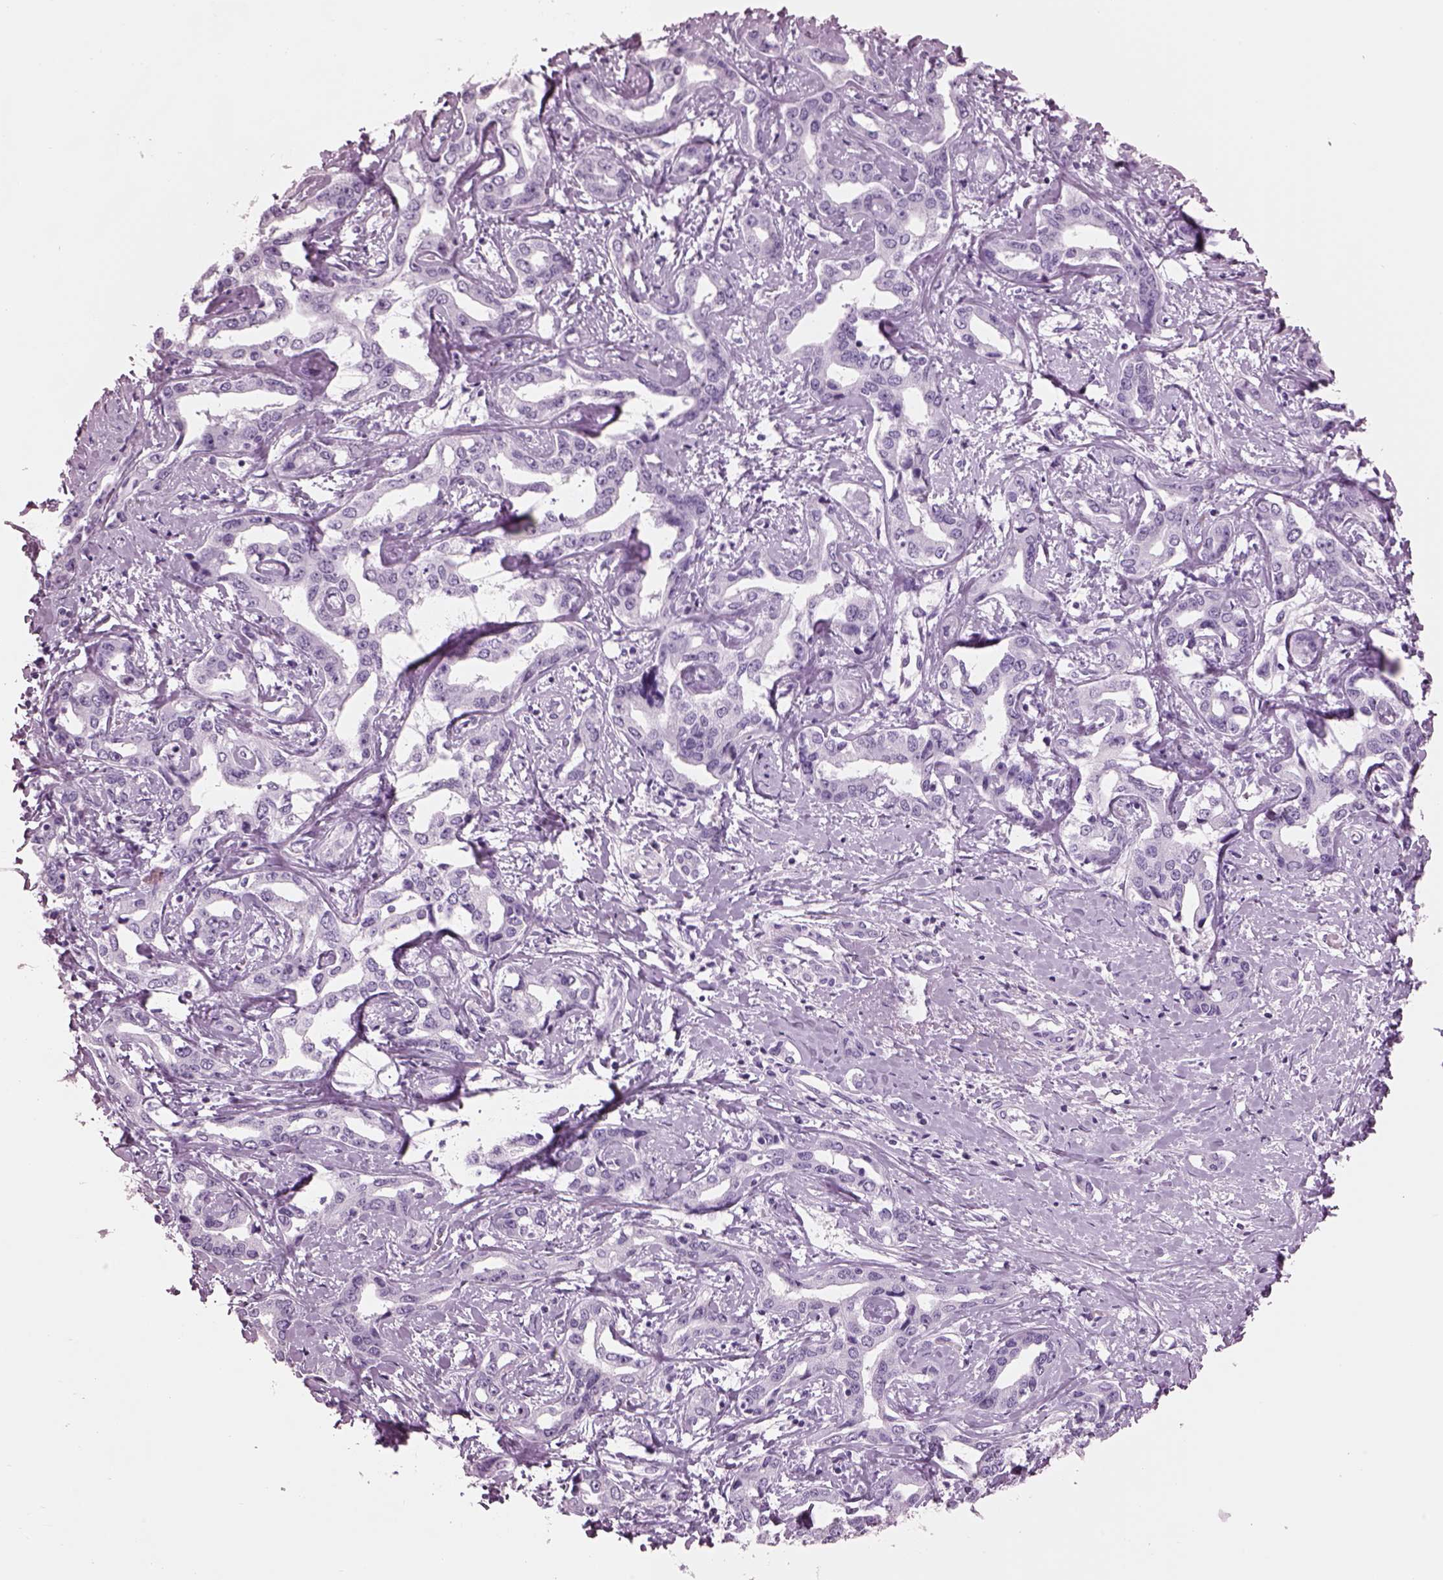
{"staining": {"intensity": "negative", "quantity": "none", "location": "none"}, "tissue": "liver cancer", "cell_type": "Tumor cells", "image_type": "cancer", "snomed": [{"axis": "morphology", "description": "Cholangiocarcinoma"}, {"axis": "topography", "description": "Liver"}], "caption": "Immunohistochemistry (IHC) of human liver cancer (cholangiocarcinoma) shows no staining in tumor cells. Nuclei are stained in blue.", "gene": "PACRG", "patient": {"sex": "male", "age": 59}}